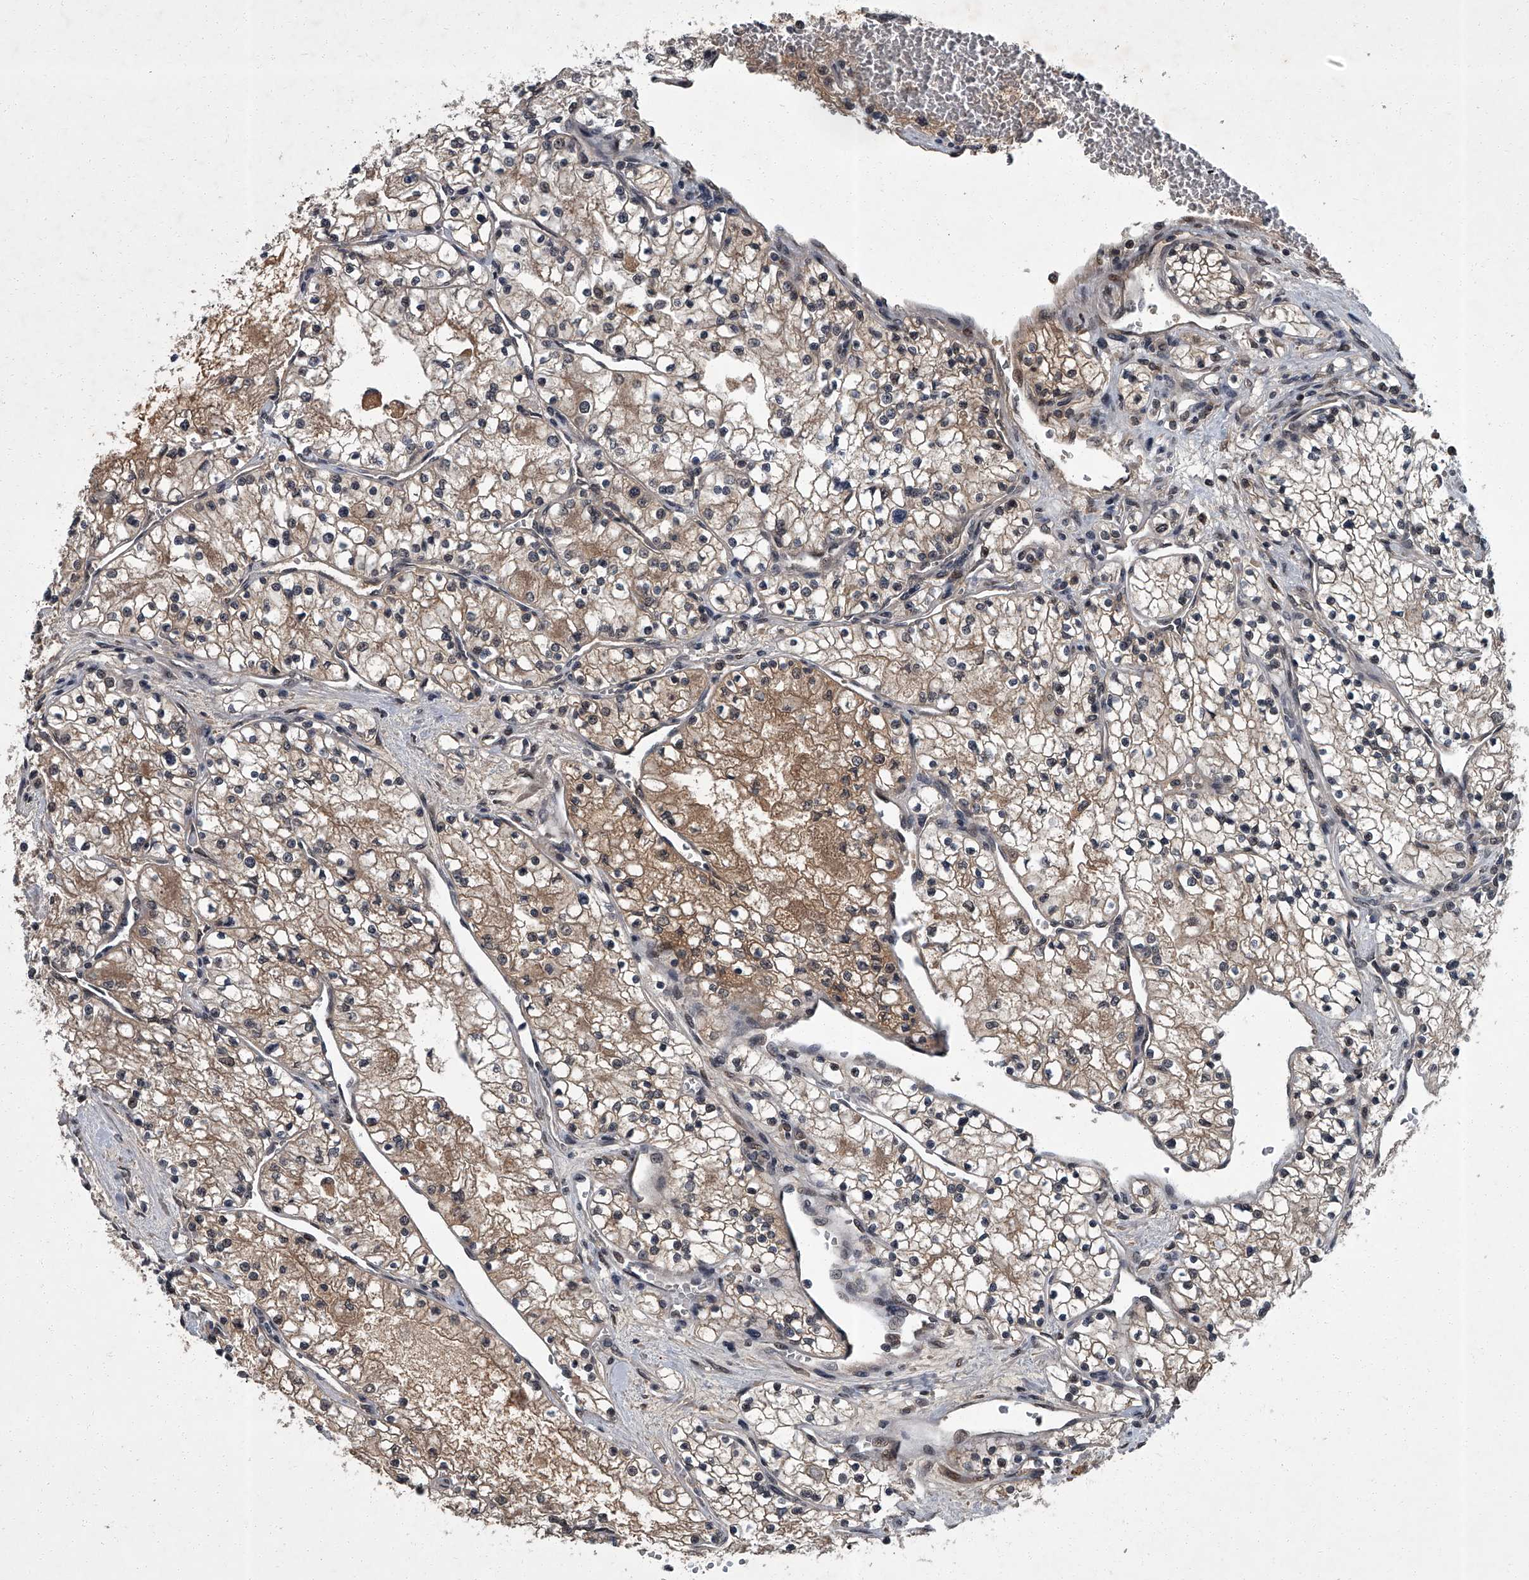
{"staining": {"intensity": "weak", "quantity": ">75%", "location": "cytoplasmic/membranous"}, "tissue": "renal cancer", "cell_type": "Tumor cells", "image_type": "cancer", "snomed": [{"axis": "morphology", "description": "Normal tissue, NOS"}, {"axis": "morphology", "description": "Adenocarcinoma, NOS"}, {"axis": "topography", "description": "Kidney"}], "caption": "This is a histology image of immunohistochemistry (IHC) staining of adenocarcinoma (renal), which shows weak staining in the cytoplasmic/membranous of tumor cells.", "gene": "ZNF518B", "patient": {"sex": "male", "age": 68}}